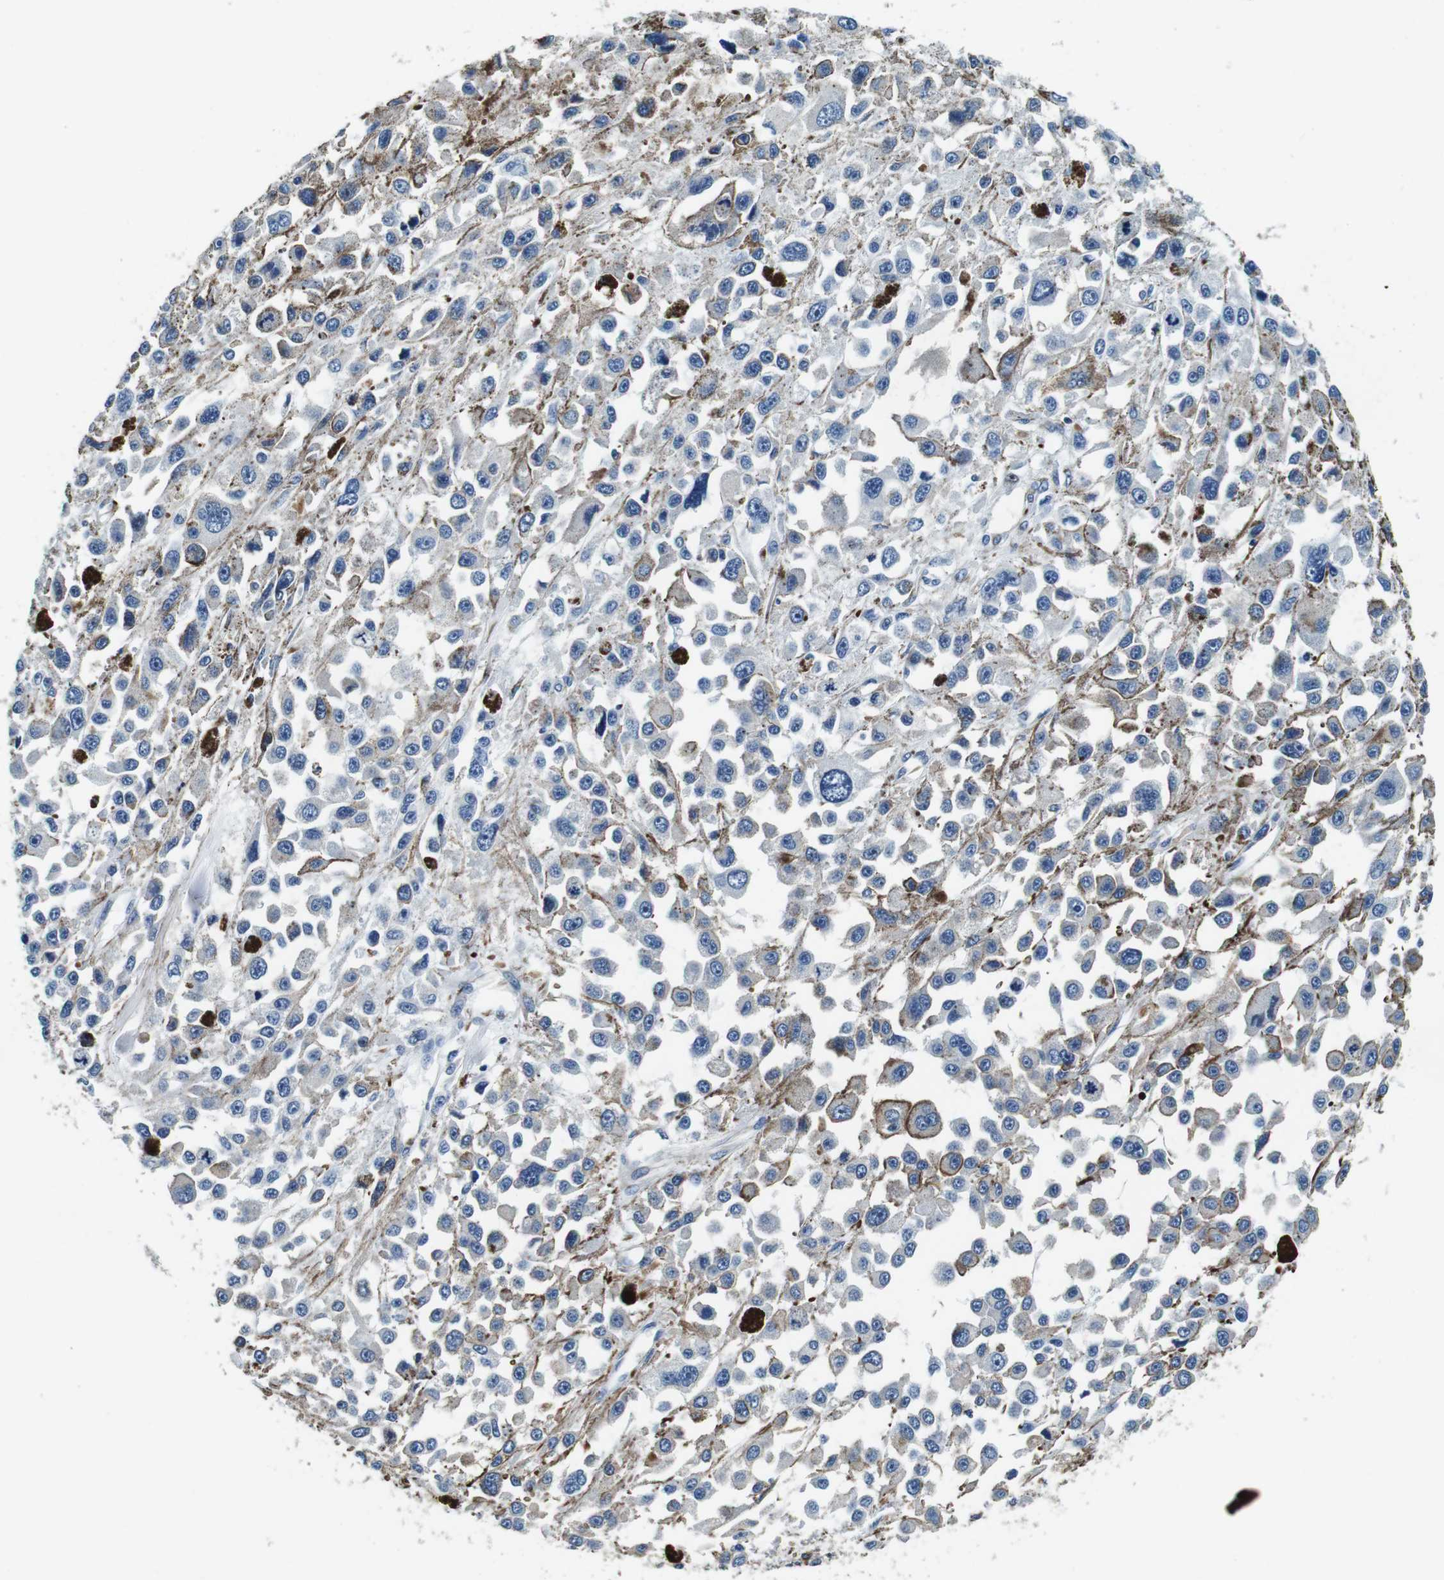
{"staining": {"intensity": "negative", "quantity": "none", "location": "none"}, "tissue": "melanoma", "cell_type": "Tumor cells", "image_type": "cancer", "snomed": [{"axis": "morphology", "description": "Malignant melanoma, Metastatic site"}, {"axis": "topography", "description": "Lymph node"}], "caption": "Tumor cells are negative for brown protein staining in malignant melanoma (metastatic site).", "gene": "GJE1", "patient": {"sex": "male", "age": 59}}